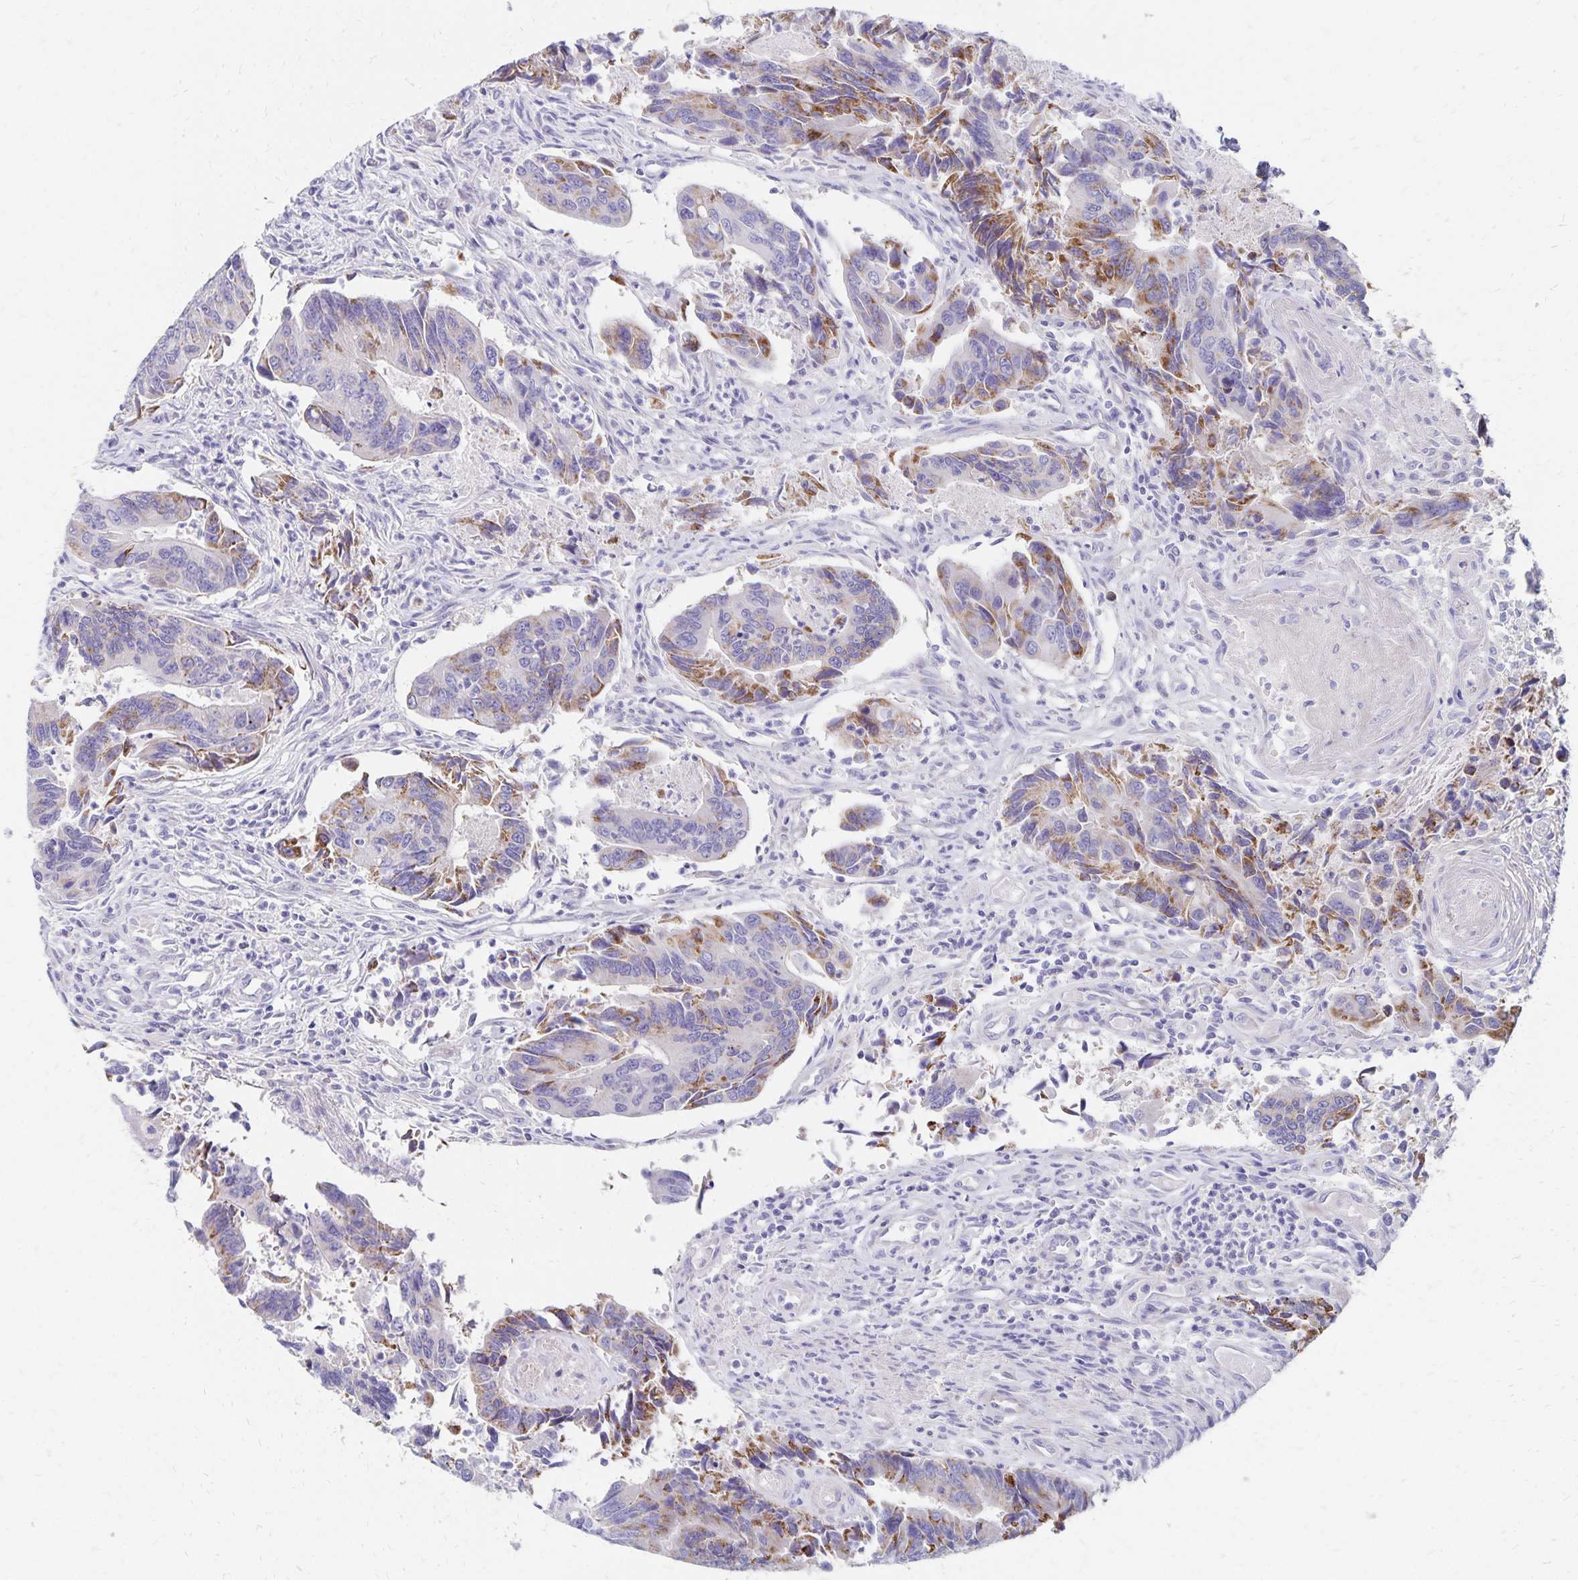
{"staining": {"intensity": "moderate", "quantity": "<25%", "location": "cytoplasmic/membranous"}, "tissue": "colorectal cancer", "cell_type": "Tumor cells", "image_type": "cancer", "snomed": [{"axis": "morphology", "description": "Adenocarcinoma, NOS"}, {"axis": "topography", "description": "Colon"}], "caption": "Protein staining of colorectal adenocarcinoma tissue displays moderate cytoplasmic/membranous staining in approximately <25% of tumor cells. (DAB IHC, brown staining for protein, blue staining for nuclei).", "gene": "NECAP1", "patient": {"sex": "female", "age": 67}}